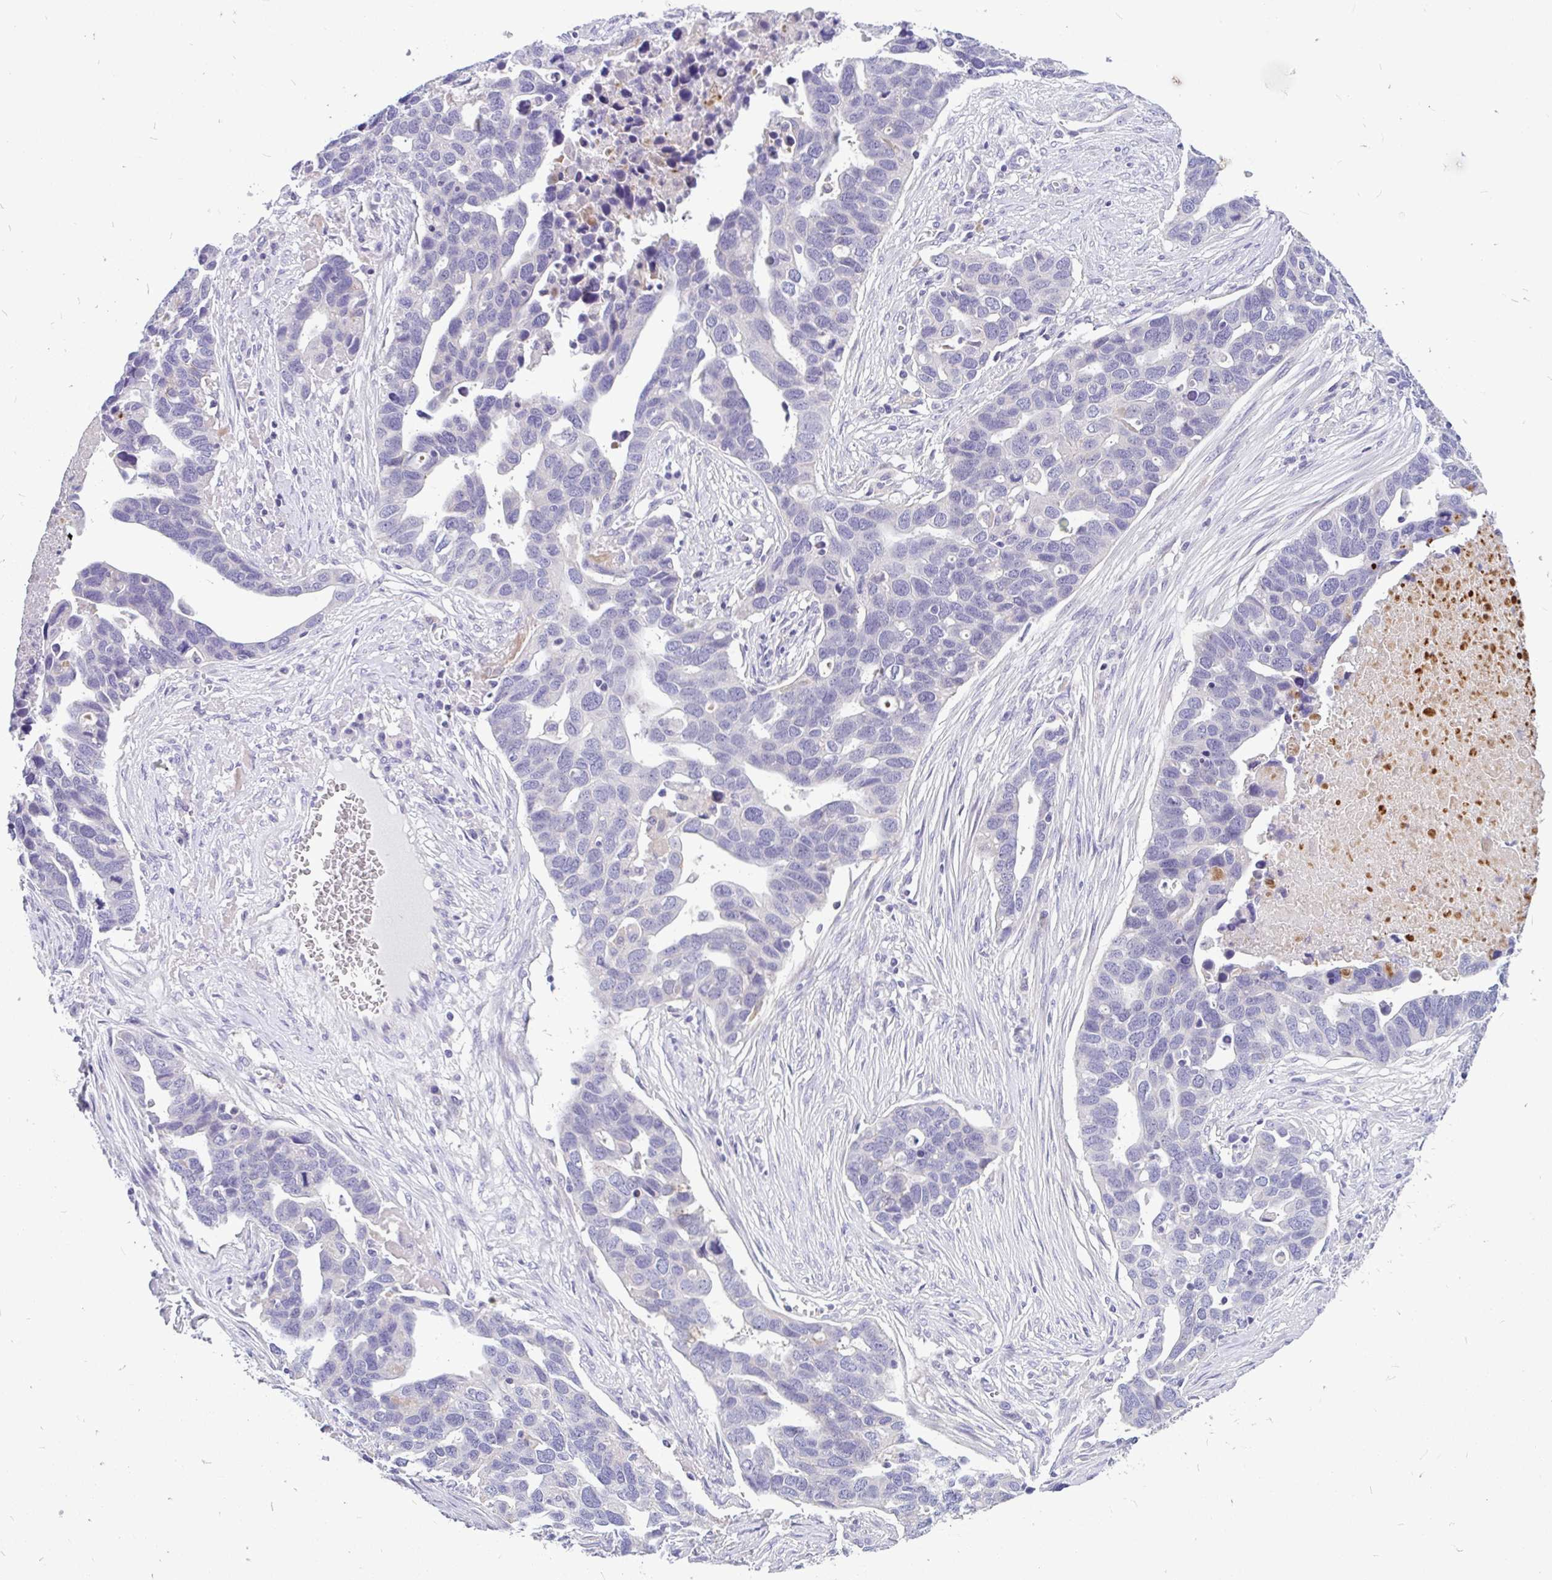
{"staining": {"intensity": "negative", "quantity": "none", "location": "none"}, "tissue": "ovarian cancer", "cell_type": "Tumor cells", "image_type": "cancer", "snomed": [{"axis": "morphology", "description": "Cystadenocarcinoma, serous, NOS"}, {"axis": "topography", "description": "Ovary"}], "caption": "There is no significant staining in tumor cells of serous cystadenocarcinoma (ovarian). (DAB (3,3'-diaminobenzidine) immunohistochemistry with hematoxylin counter stain).", "gene": "KIAA2013", "patient": {"sex": "female", "age": 54}}